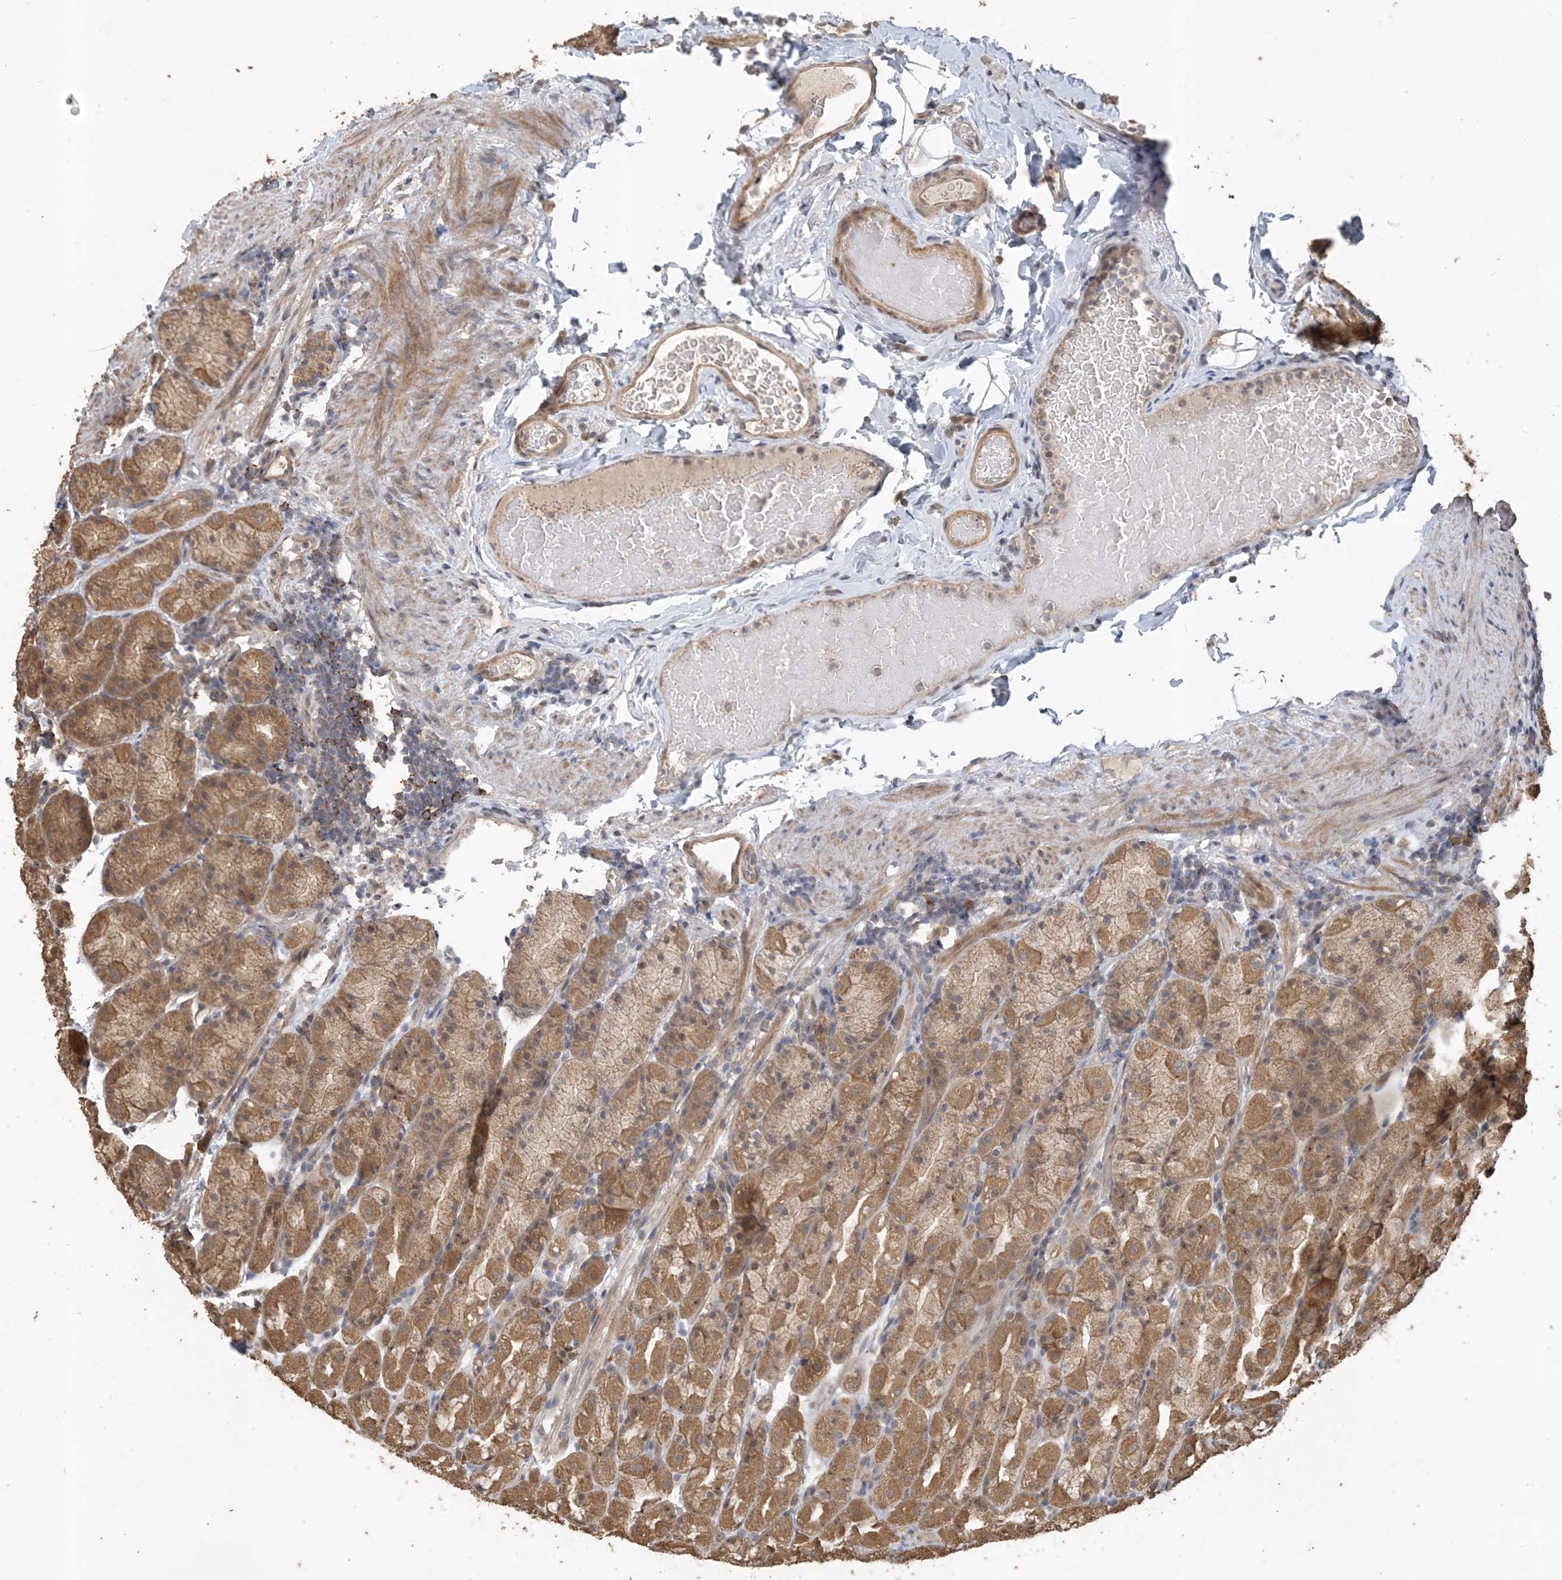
{"staining": {"intensity": "moderate", "quantity": ">75%", "location": "cytoplasmic/membranous"}, "tissue": "stomach", "cell_type": "Glandular cells", "image_type": "normal", "snomed": [{"axis": "morphology", "description": "Normal tissue, NOS"}, {"axis": "topography", "description": "Stomach, upper"}], "caption": "IHC (DAB) staining of unremarkable human stomach demonstrates moderate cytoplasmic/membranous protein staining in approximately >75% of glandular cells.", "gene": "ZC3H12A", "patient": {"sex": "male", "age": 68}}